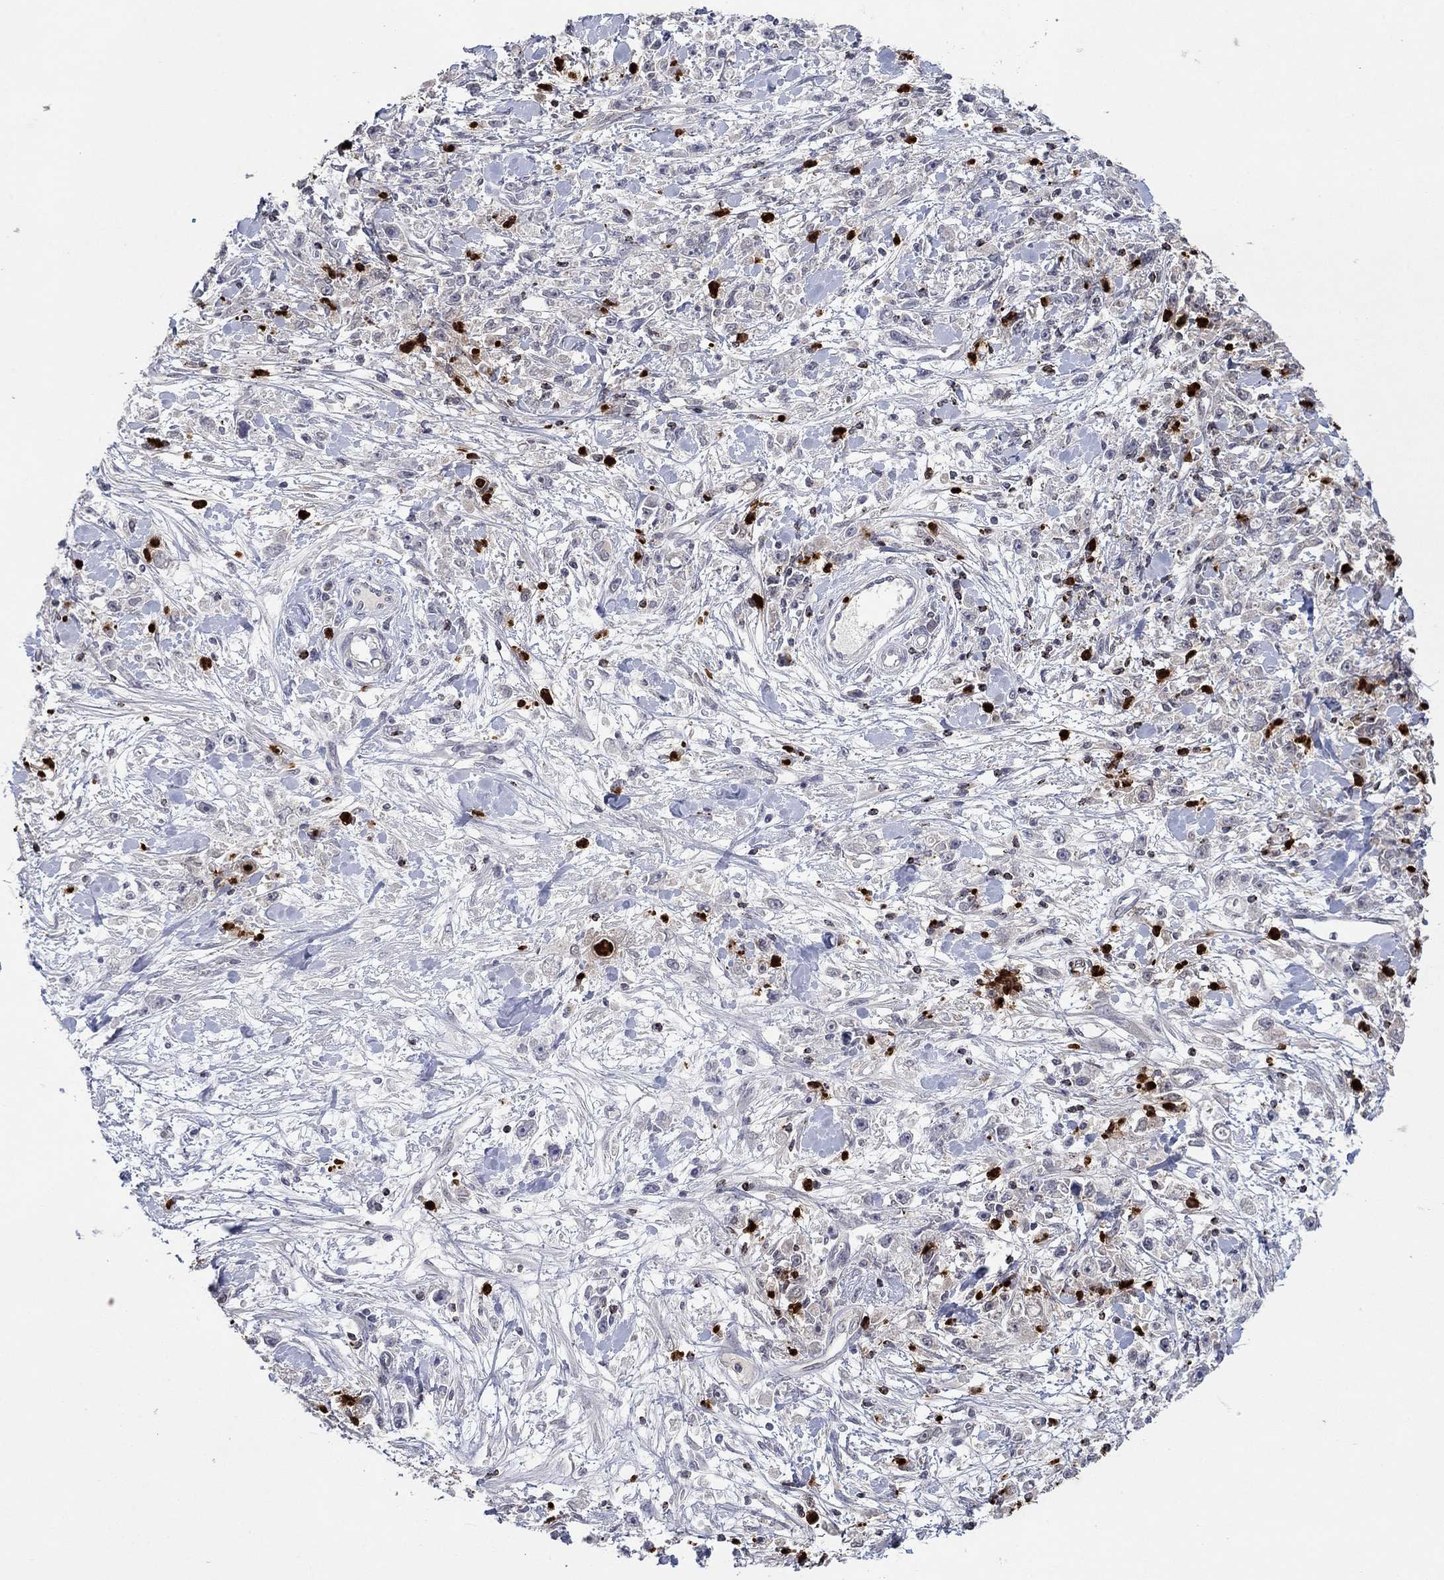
{"staining": {"intensity": "negative", "quantity": "none", "location": "none"}, "tissue": "stomach cancer", "cell_type": "Tumor cells", "image_type": "cancer", "snomed": [{"axis": "morphology", "description": "Adenocarcinoma, NOS"}, {"axis": "topography", "description": "Stomach"}], "caption": "A high-resolution micrograph shows immunohistochemistry staining of stomach cancer, which reveals no significant expression in tumor cells.", "gene": "CCL5", "patient": {"sex": "female", "age": 59}}